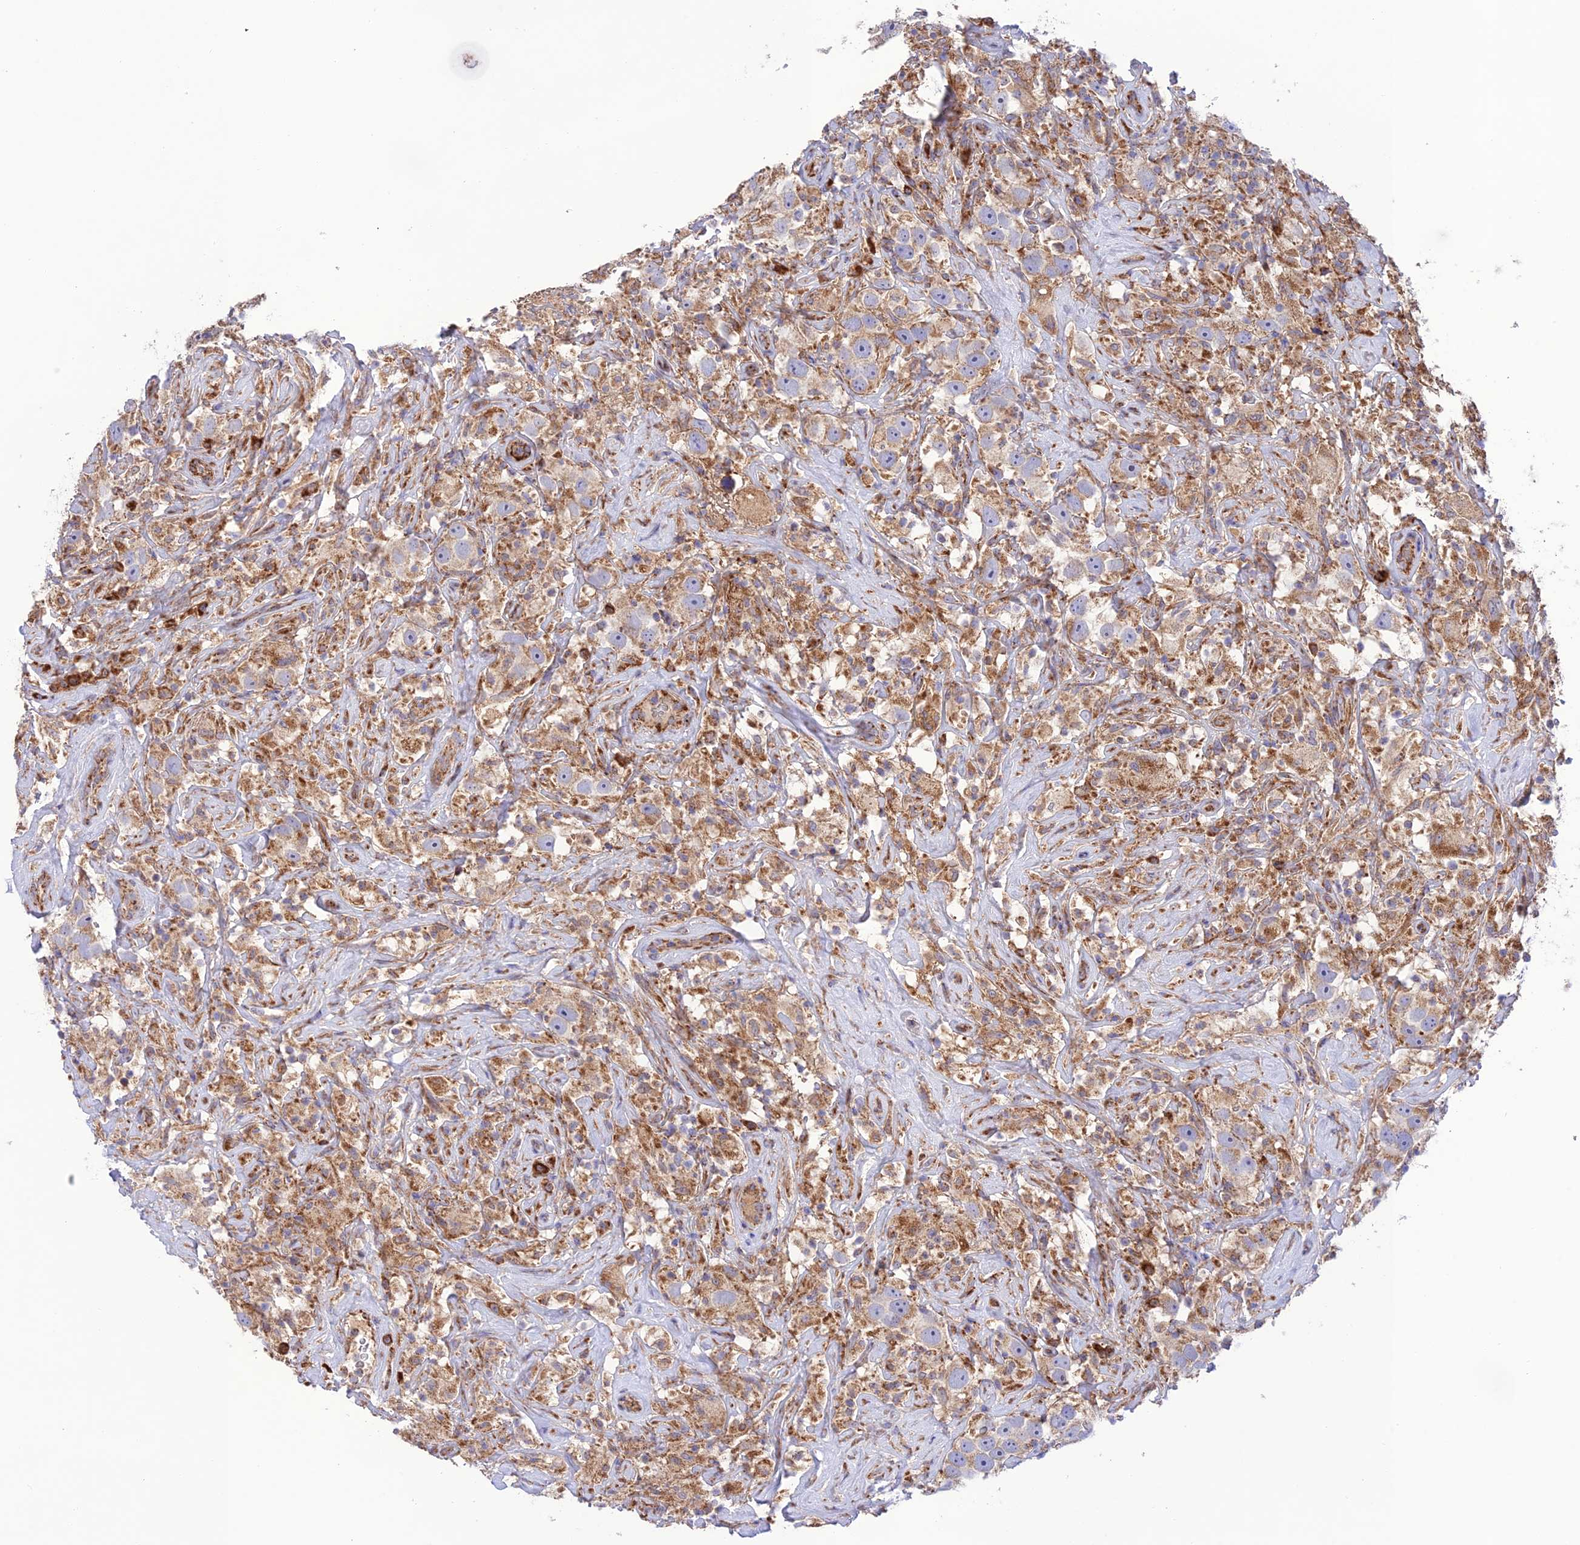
{"staining": {"intensity": "moderate", "quantity": ">75%", "location": "cytoplasmic/membranous"}, "tissue": "testis cancer", "cell_type": "Tumor cells", "image_type": "cancer", "snomed": [{"axis": "morphology", "description": "Seminoma, NOS"}, {"axis": "topography", "description": "Testis"}], "caption": "Immunohistochemical staining of human seminoma (testis) exhibits medium levels of moderate cytoplasmic/membranous protein expression in about >75% of tumor cells.", "gene": "UAP1L1", "patient": {"sex": "male", "age": 49}}